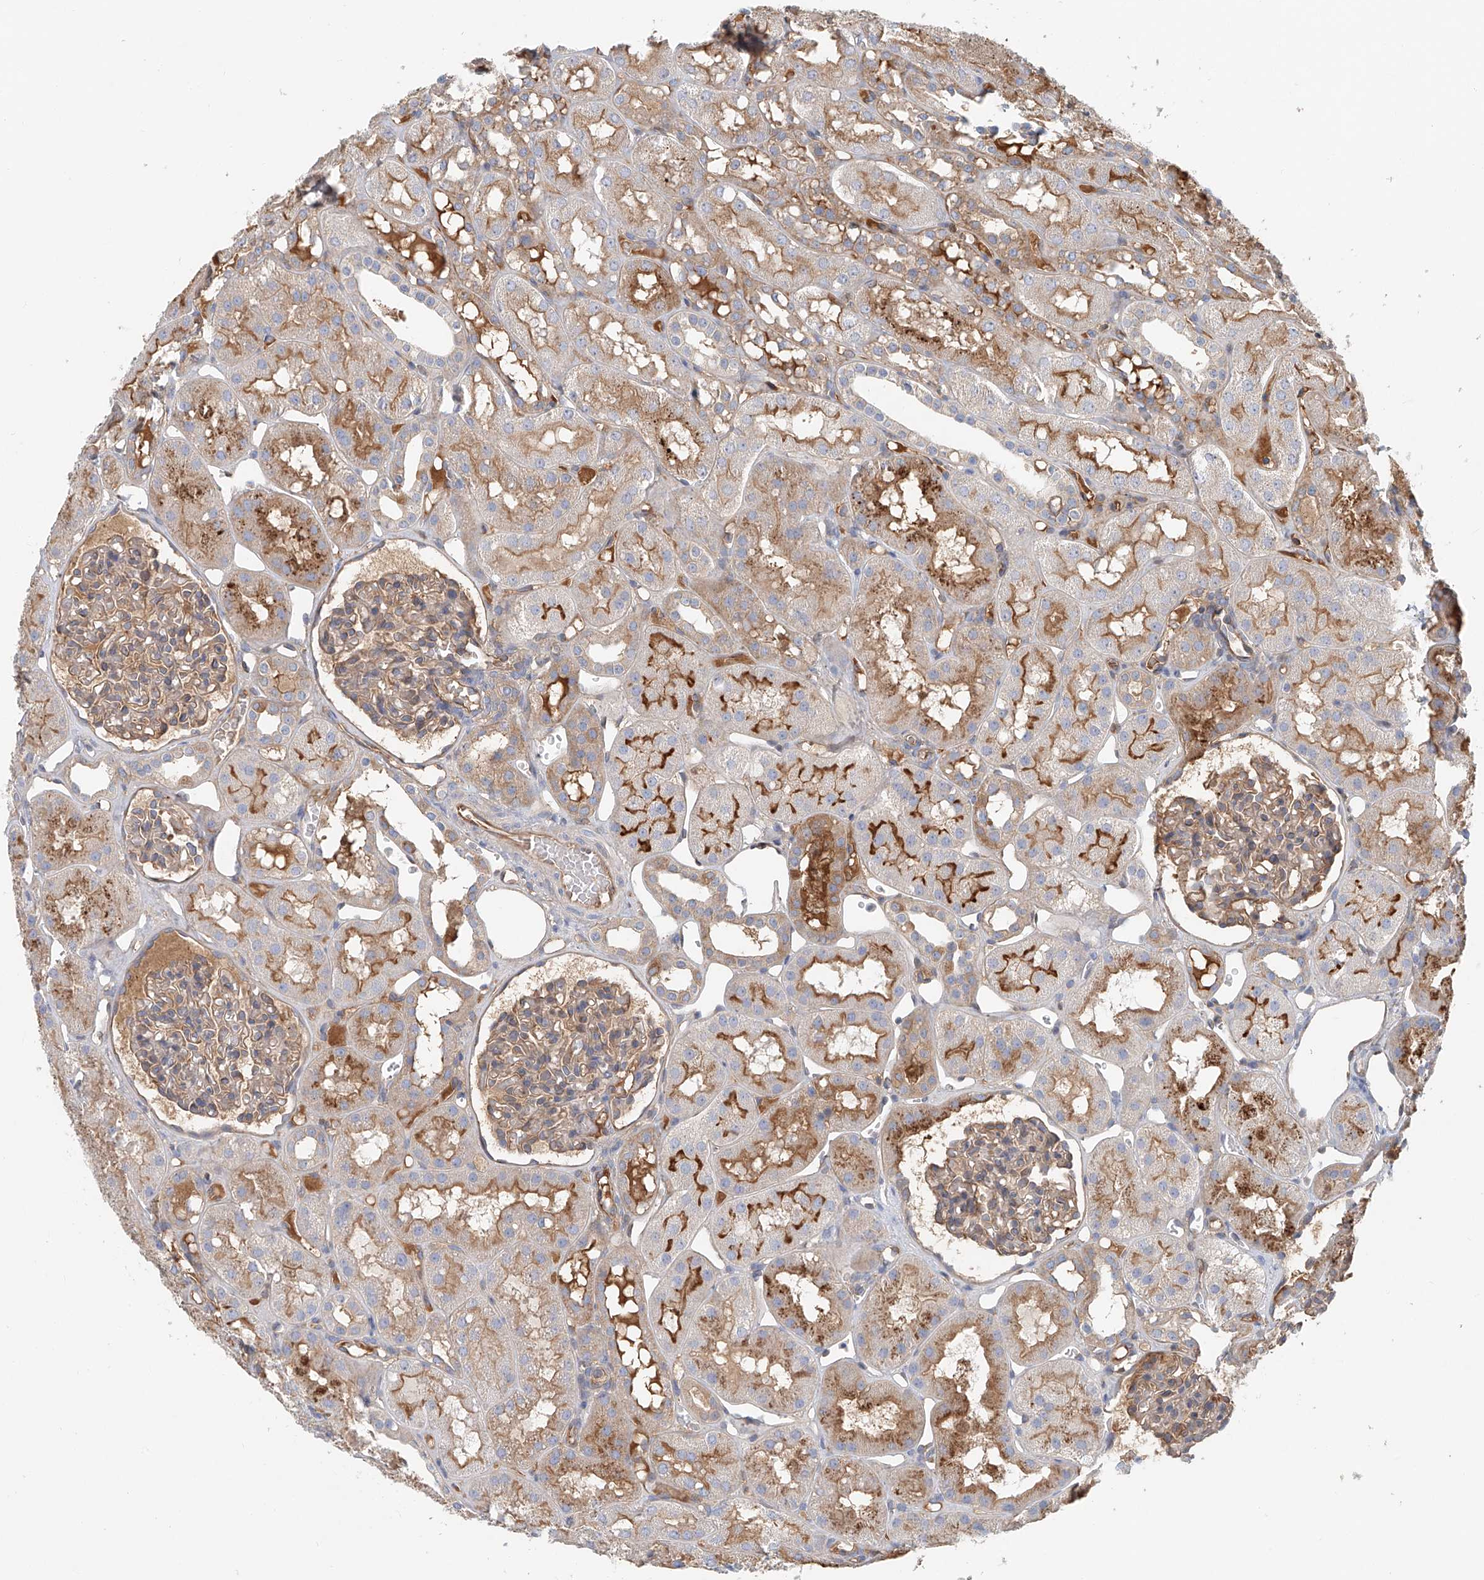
{"staining": {"intensity": "weak", "quantity": ">75%", "location": "cytoplasmic/membranous"}, "tissue": "kidney", "cell_type": "Cells in glomeruli", "image_type": "normal", "snomed": [{"axis": "morphology", "description": "Normal tissue, NOS"}, {"axis": "topography", "description": "Kidney"}], "caption": "Cells in glomeruli reveal weak cytoplasmic/membranous positivity in approximately >75% of cells in unremarkable kidney.", "gene": "FRYL", "patient": {"sex": "male", "age": 16}}